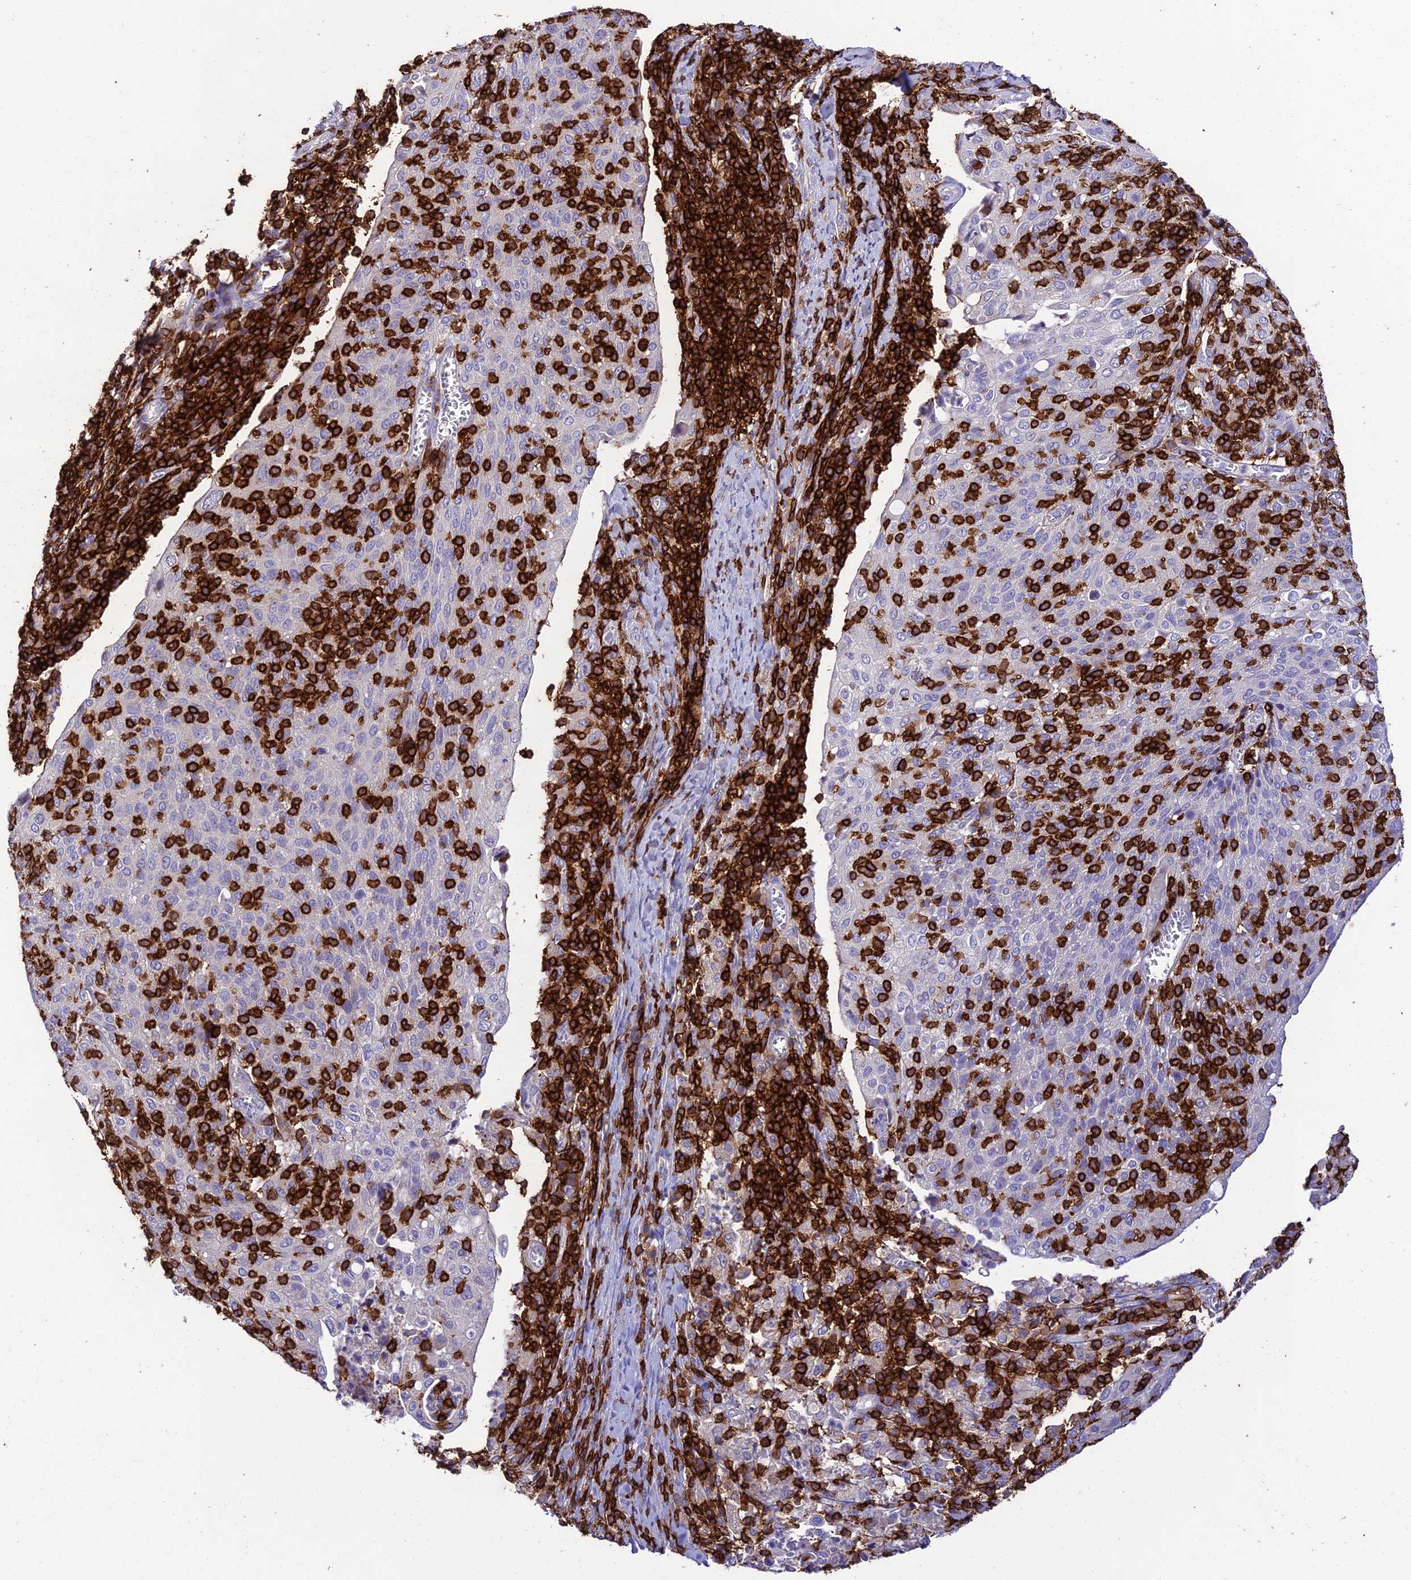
{"staining": {"intensity": "negative", "quantity": "none", "location": "none"}, "tissue": "cervical cancer", "cell_type": "Tumor cells", "image_type": "cancer", "snomed": [{"axis": "morphology", "description": "Squamous cell carcinoma, NOS"}, {"axis": "topography", "description": "Cervix"}], "caption": "Protein analysis of squamous cell carcinoma (cervical) demonstrates no significant positivity in tumor cells.", "gene": "PTPRCAP", "patient": {"sex": "female", "age": 52}}